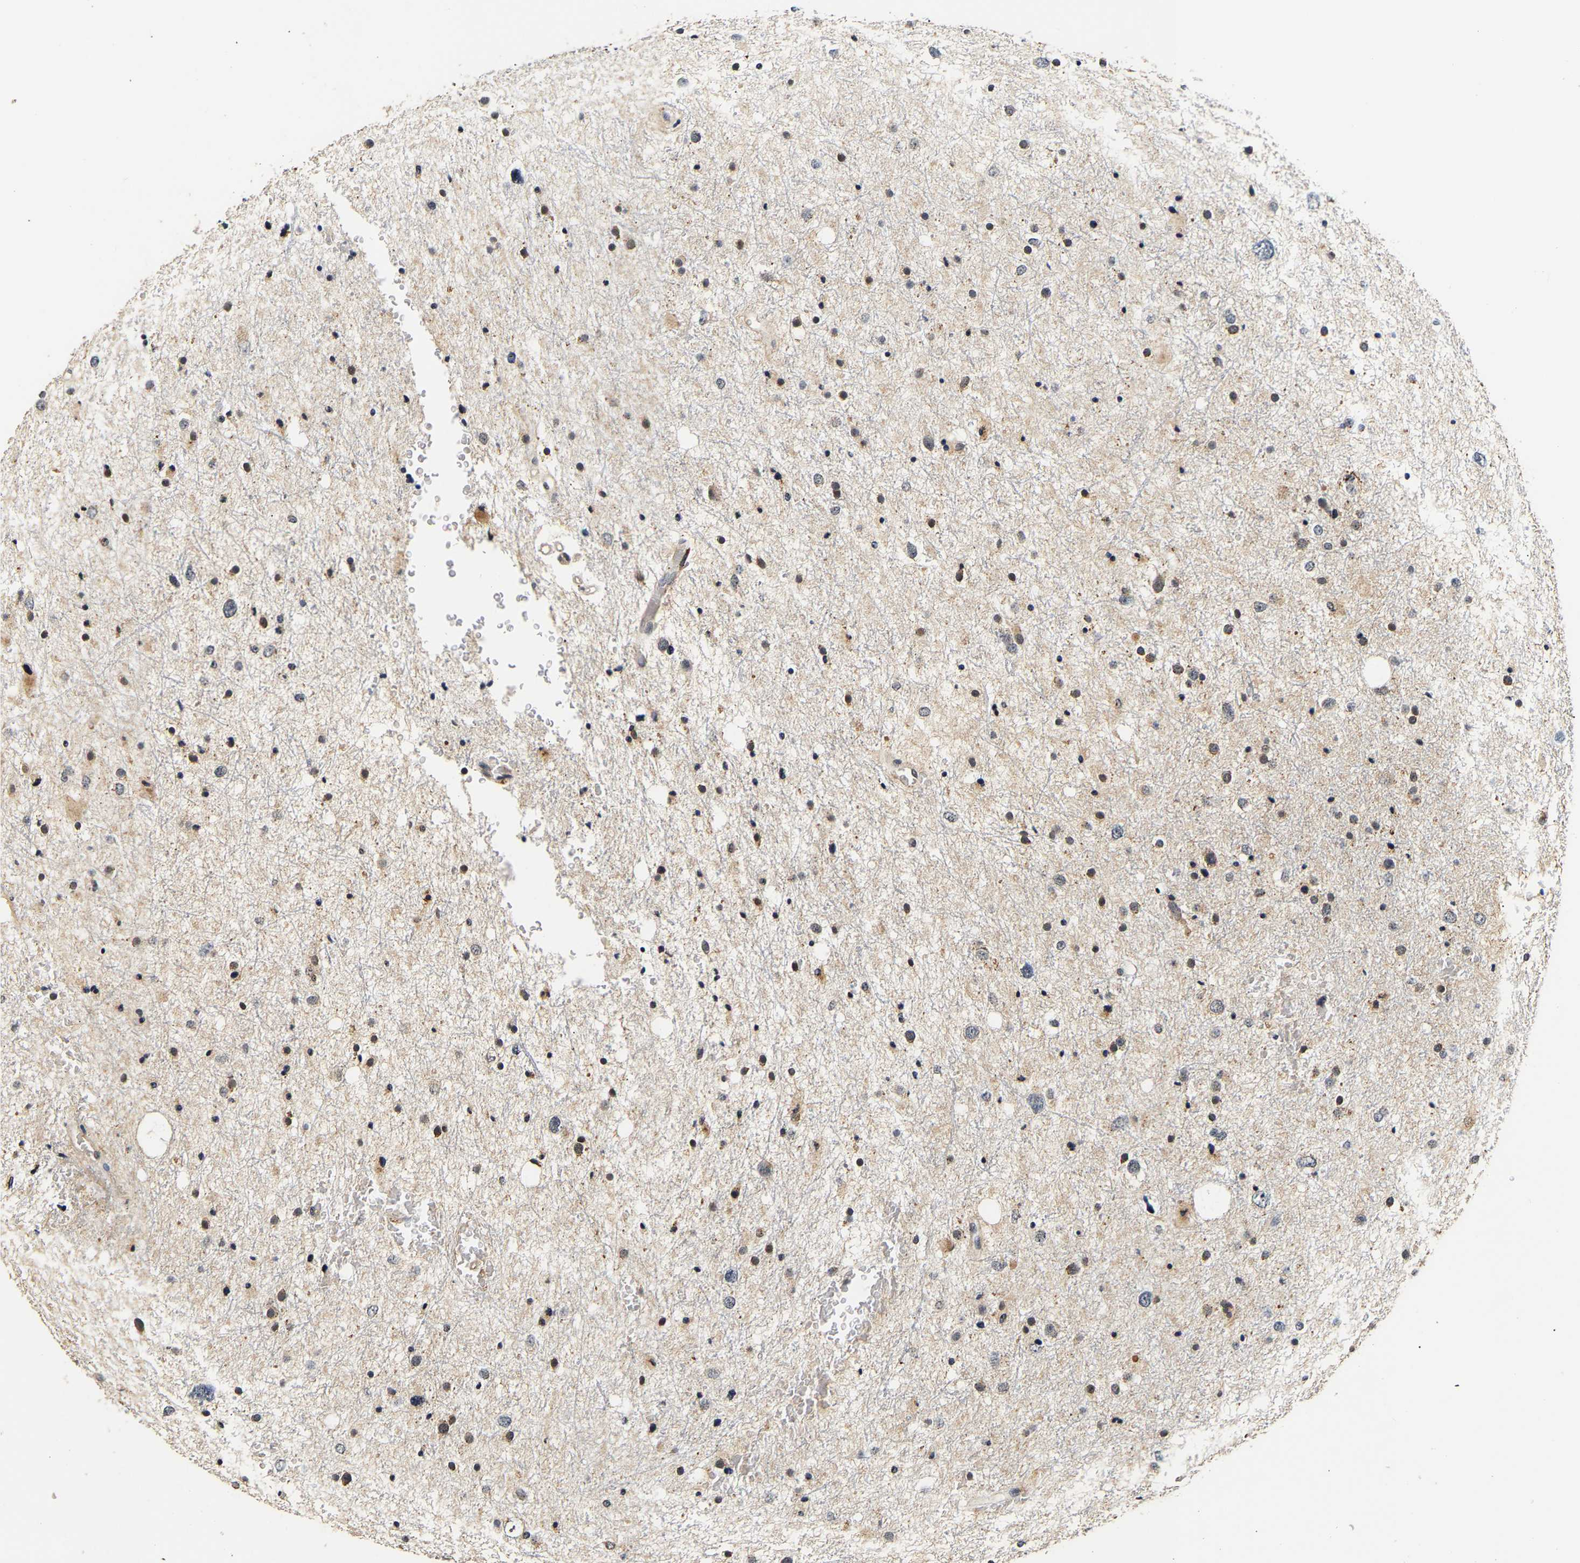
{"staining": {"intensity": "moderate", "quantity": "<25%", "location": "cytoplasmic/membranous,nuclear"}, "tissue": "glioma", "cell_type": "Tumor cells", "image_type": "cancer", "snomed": [{"axis": "morphology", "description": "Glioma, malignant, Low grade"}, {"axis": "topography", "description": "Brain"}], "caption": "Glioma stained with DAB immunohistochemistry (IHC) reveals low levels of moderate cytoplasmic/membranous and nuclear positivity in approximately <25% of tumor cells.", "gene": "SMU1", "patient": {"sex": "female", "age": 37}}